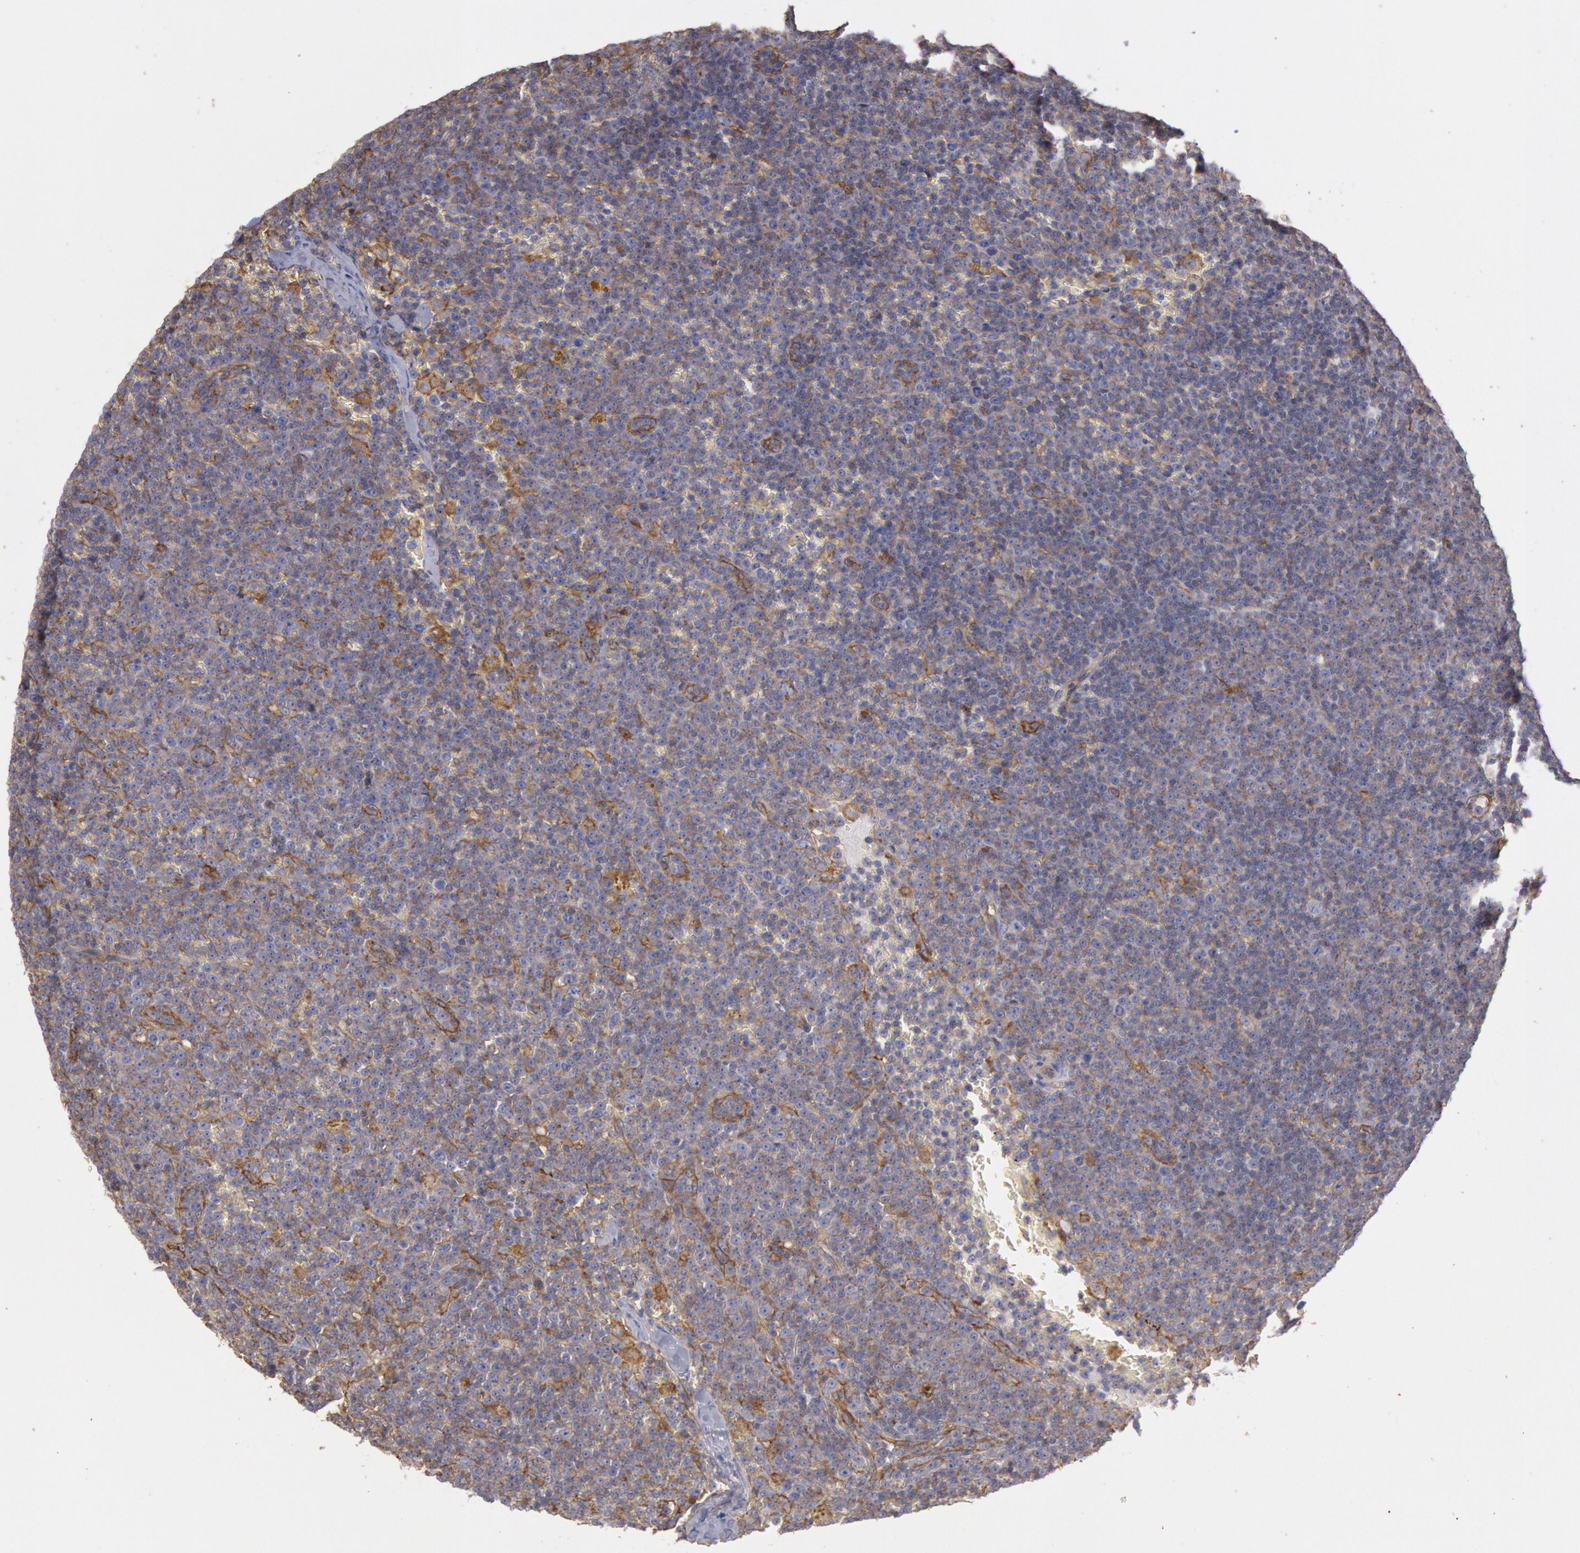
{"staining": {"intensity": "moderate", "quantity": "25%-75%", "location": "cytoplasmic/membranous"}, "tissue": "lymphoma", "cell_type": "Tumor cells", "image_type": "cancer", "snomed": [{"axis": "morphology", "description": "Malignant lymphoma, non-Hodgkin's type, Low grade"}, {"axis": "topography", "description": "Lymph node"}], "caption": "The image demonstrates immunohistochemical staining of low-grade malignant lymphoma, non-Hodgkin's type. There is moderate cytoplasmic/membranous expression is seen in about 25%-75% of tumor cells. Using DAB (brown) and hematoxylin (blue) stains, captured at high magnification using brightfield microscopy.", "gene": "SNAP23", "patient": {"sex": "male", "age": 50}}